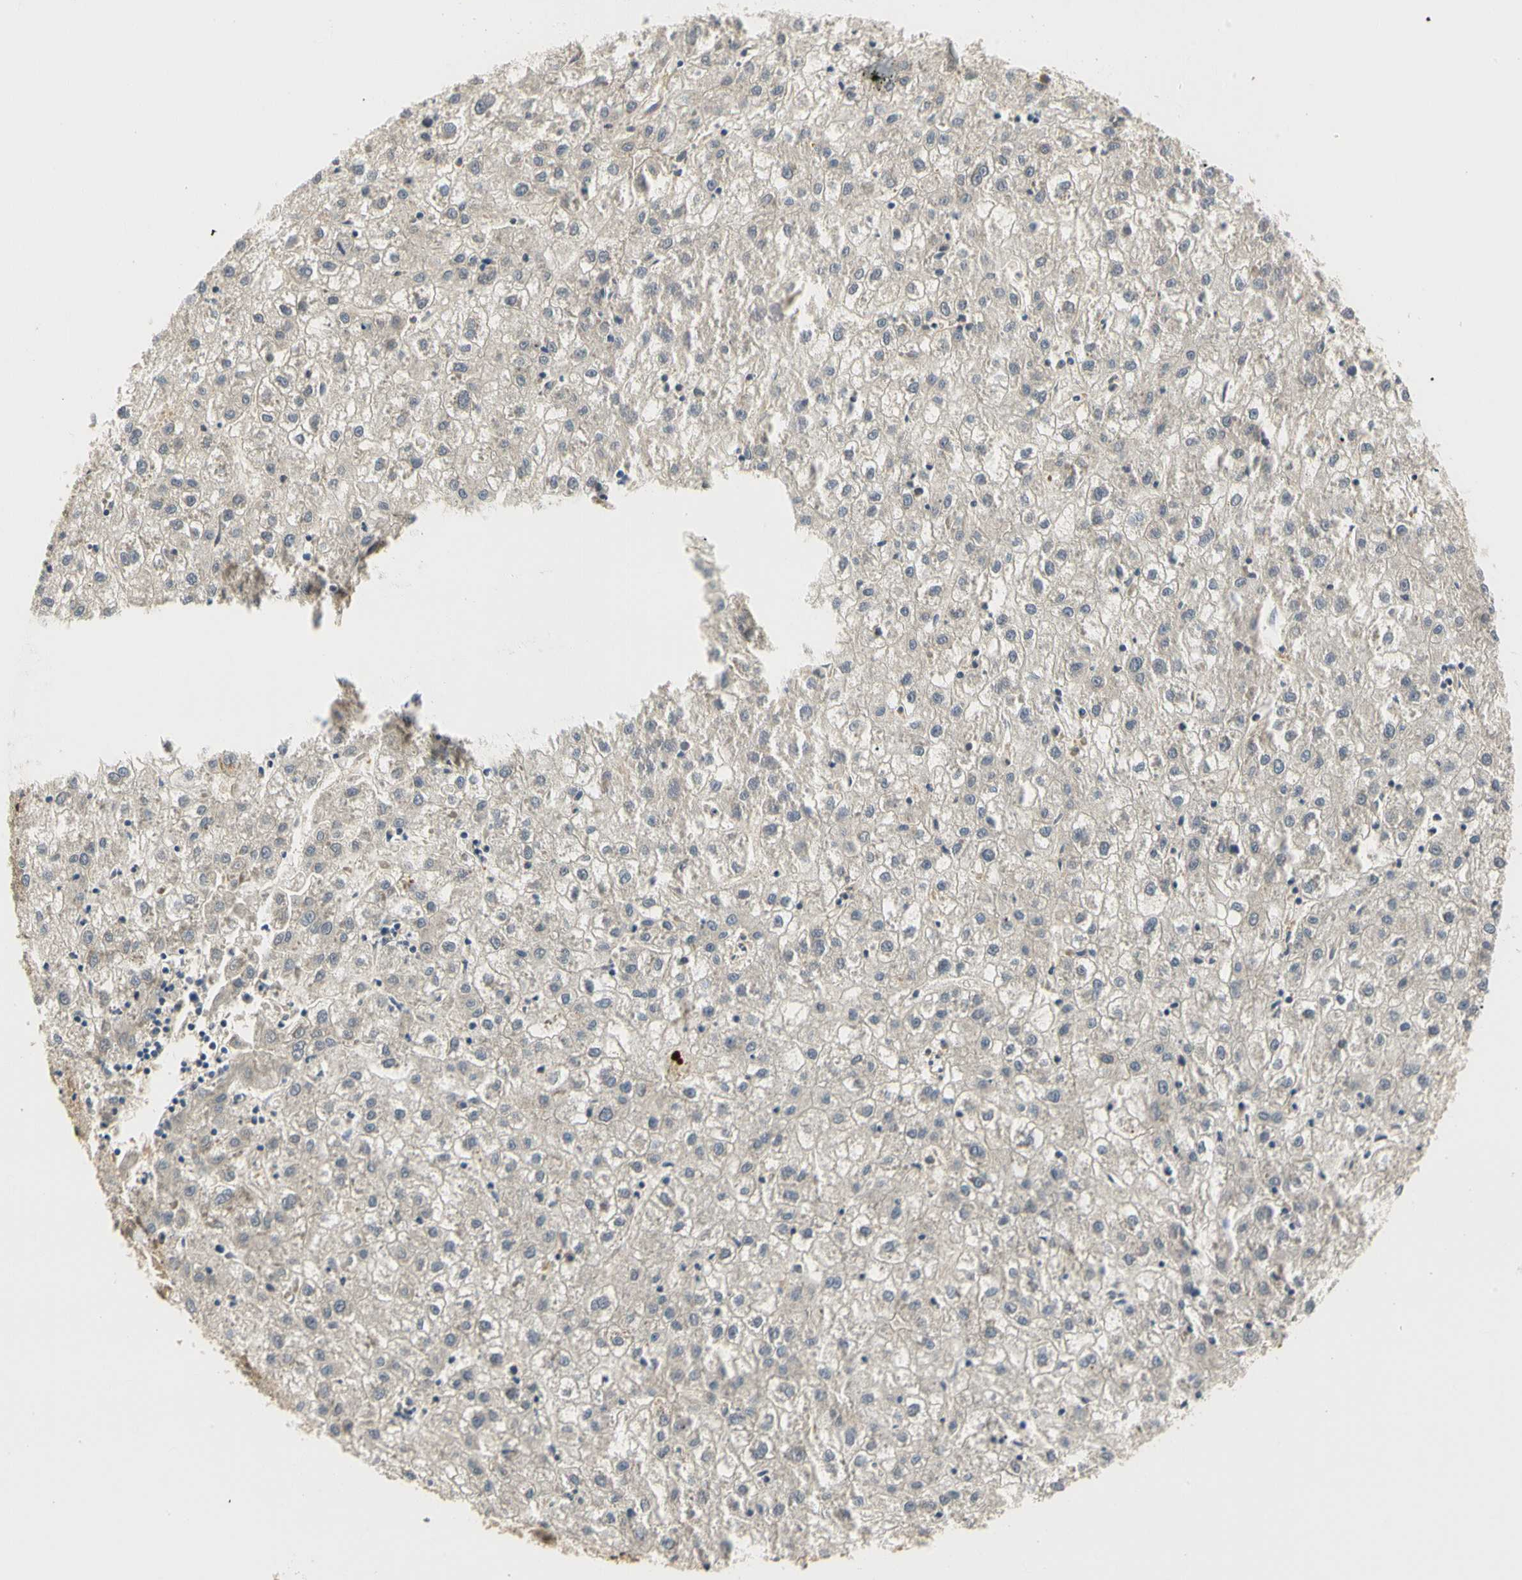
{"staining": {"intensity": "weak", "quantity": "<25%", "location": "cytoplasmic/membranous"}, "tissue": "liver cancer", "cell_type": "Tumor cells", "image_type": "cancer", "snomed": [{"axis": "morphology", "description": "Carcinoma, Hepatocellular, NOS"}, {"axis": "topography", "description": "Liver"}], "caption": "Image shows no protein positivity in tumor cells of liver hepatocellular carcinoma tissue. (IHC, brightfield microscopy, high magnification).", "gene": "UBE2Z", "patient": {"sex": "male", "age": 72}}